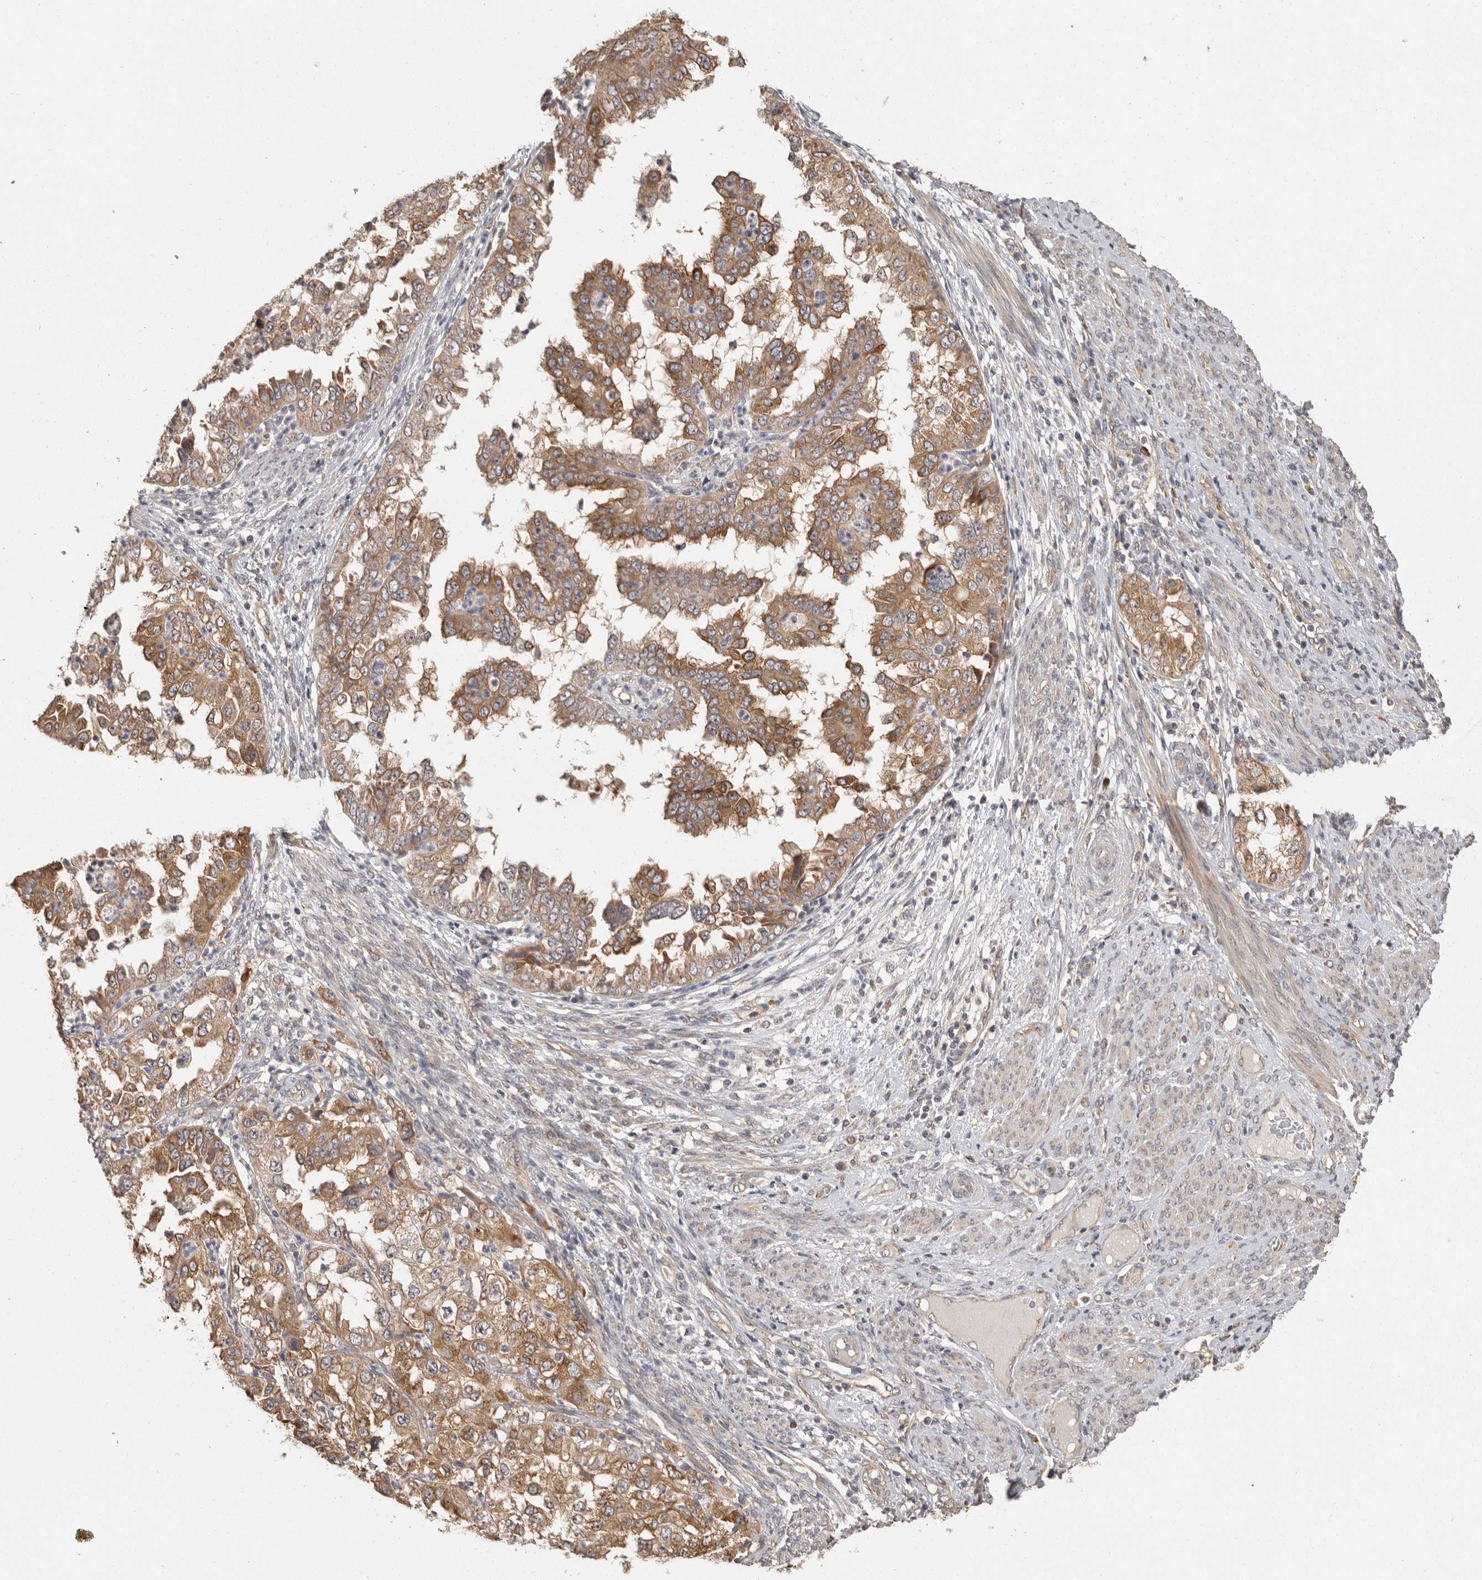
{"staining": {"intensity": "moderate", "quantity": ">75%", "location": "cytoplasmic/membranous"}, "tissue": "endometrial cancer", "cell_type": "Tumor cells", "image_type": "cancer", "snomed": [{"axis": "morphology", "description": "Adenocarcinoma, NOS"}, {"axis": "topography", "description": "Endometrium"}], "caption": "This is a micrograph of IHC staining of endometrial cancer (adenocarcinoma), which shows moderate staining in the cytoplasmic/membranous of tumor cells.", "gene": "BAIAP2", "patient": {"sex": "female", "age": 85}}